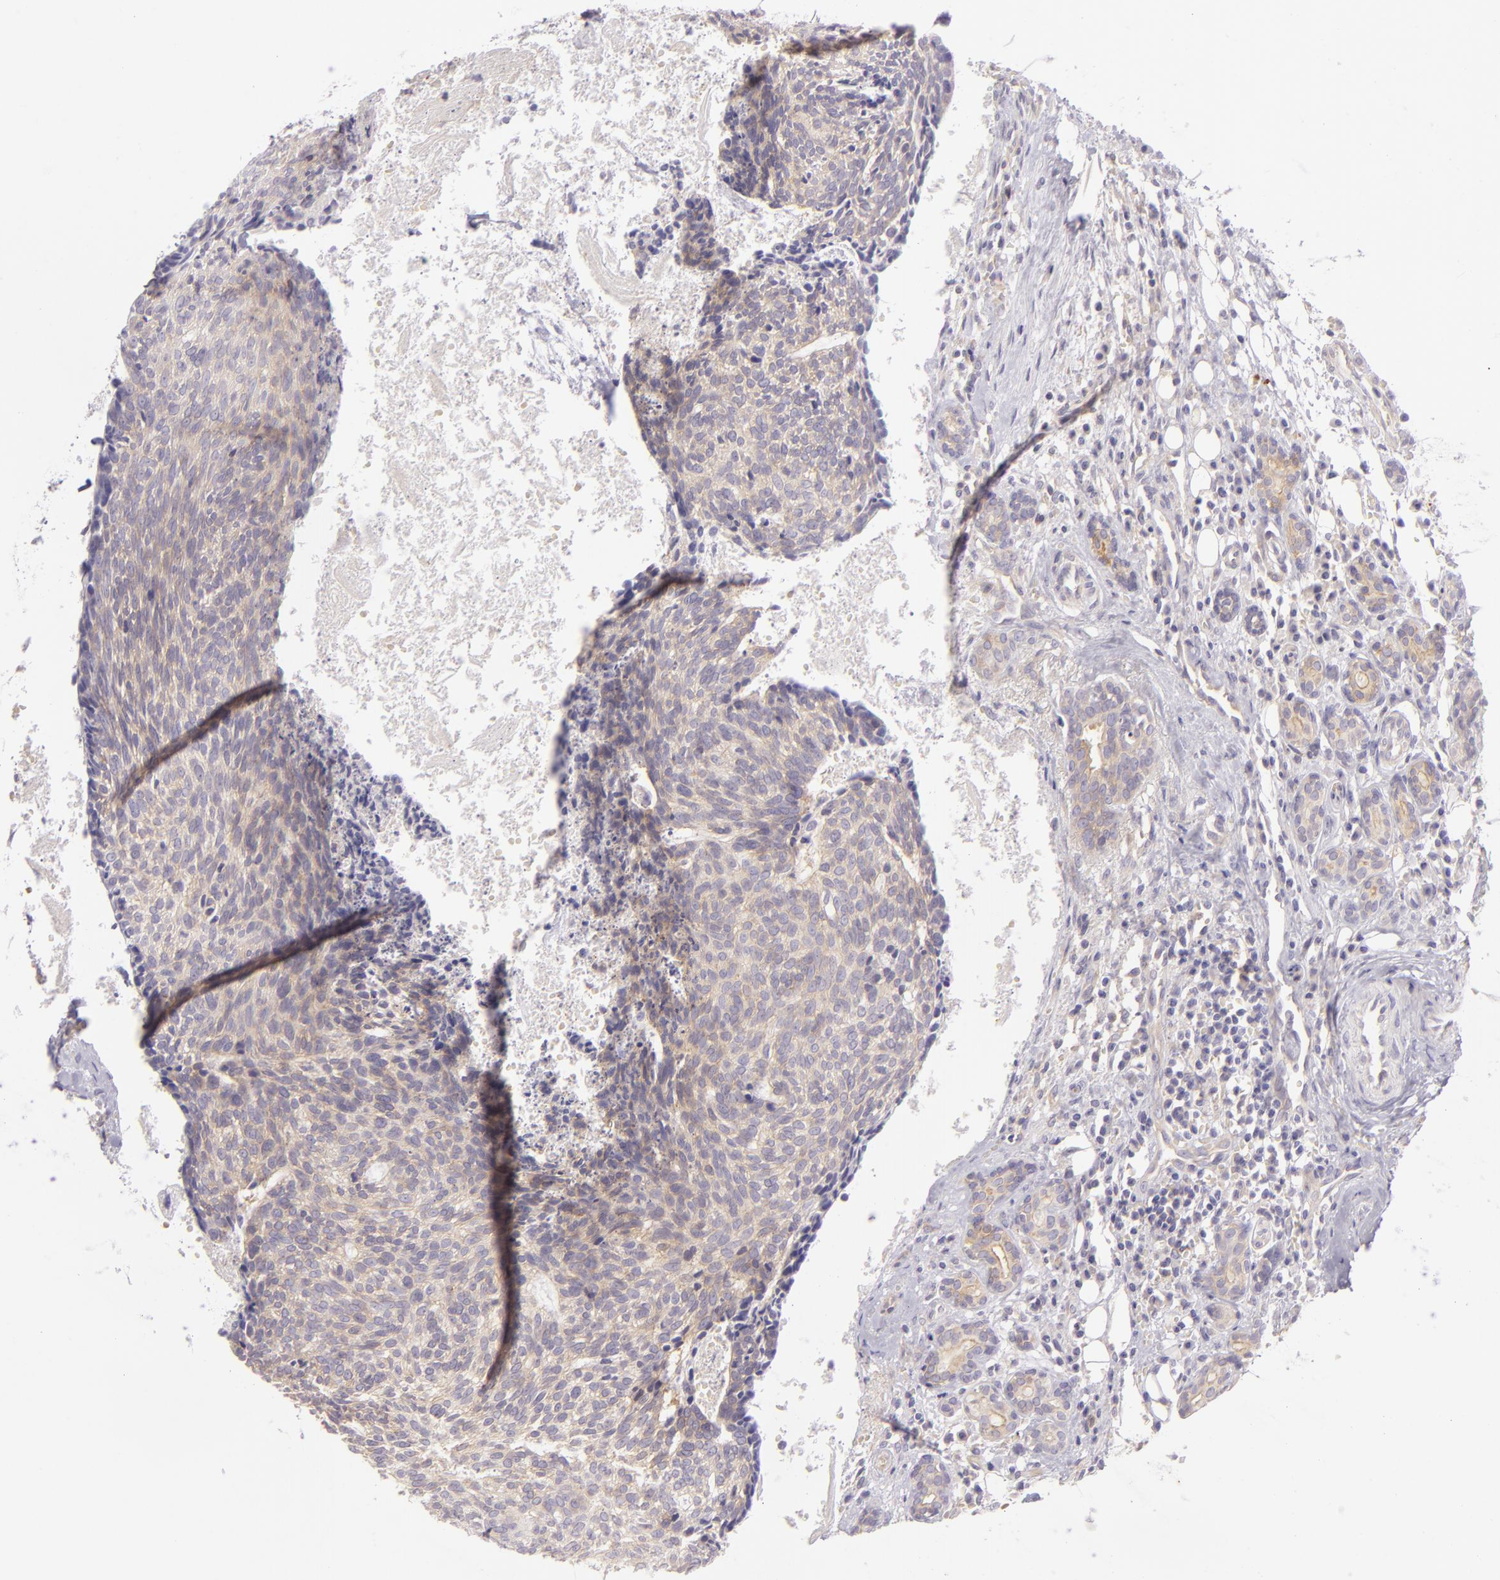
{"staining": {"intensity": "weak", "quantity": "25%-75%", "location": "cytoplasmic/membranous"}, "tissue": "head and neck cancer", "cell_type": "Tumor cells", "image_type": "cancer", "snomed": [{"axis": "morphology", "description": "Squamous cell carcinoma, NOS"}, {"axis": "topography", "description": "Salivary gland"}, {"axis": "topography", "description": "Head-Neck"}], "caption": "This photomicrograph displays head and neck cancer stained with IHC to label a protein in brown. The cytoplasmic/membranous of tumor cells show weak positivity for the protein. Nuclei are counter-stained blue.", "gene": "ZC3H7B", "patient": {"sex": "male", "age": 70}}